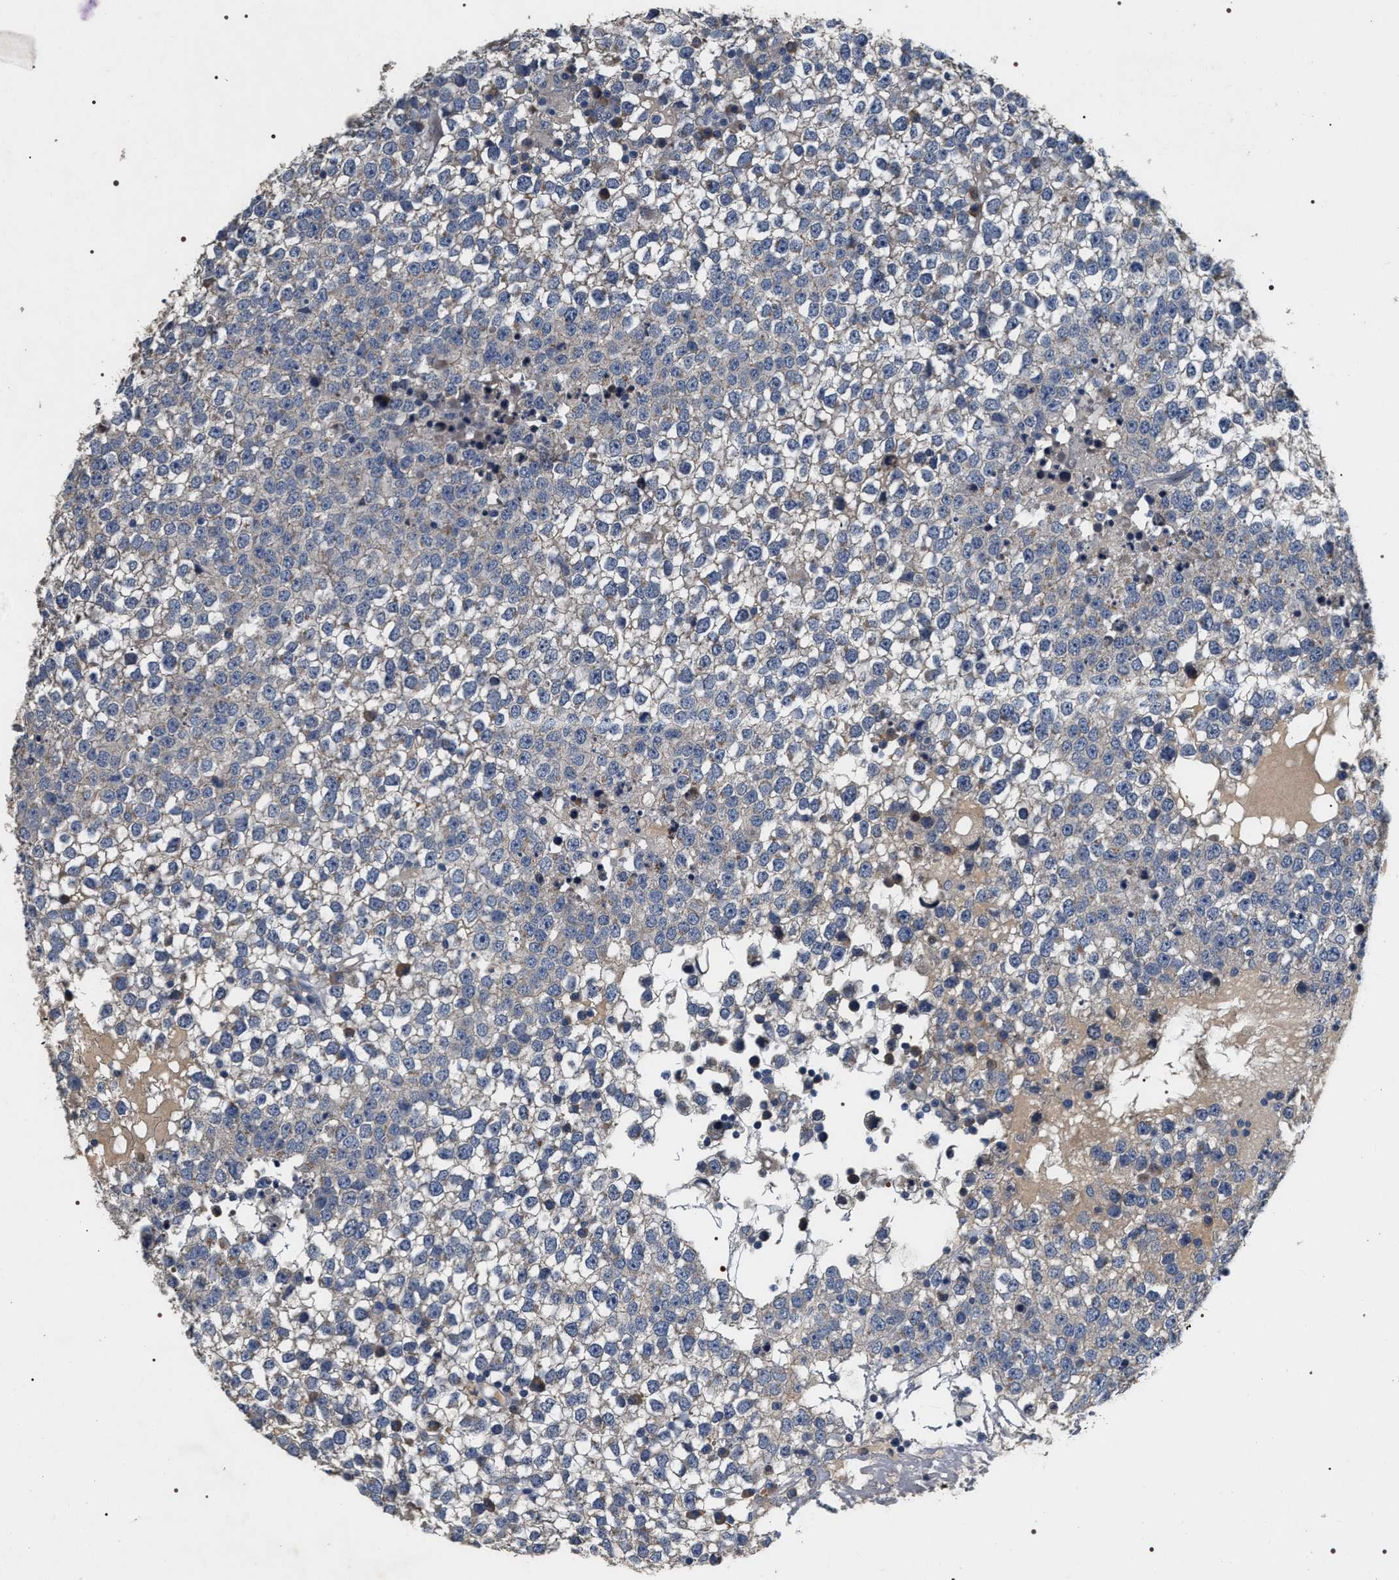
{"staining": {"intensity": "negative", "quantity": "none", "location": "none"}, "tissue": "testis cancer", "cell_type": "Tumor cells", "image_type": "cancer", "snomed": [{"axis": "morphology", "description": "Seminoma, NOS"}, {"axis": "topography", "description": "Testis"}], "caption": "This is an immunohistochemistry (IHC) histopathology image of human testis seminoma. There is no positivity in tumor cells.", "gene": "IFT81", "patient": {"sex": "male", "age": 65}}